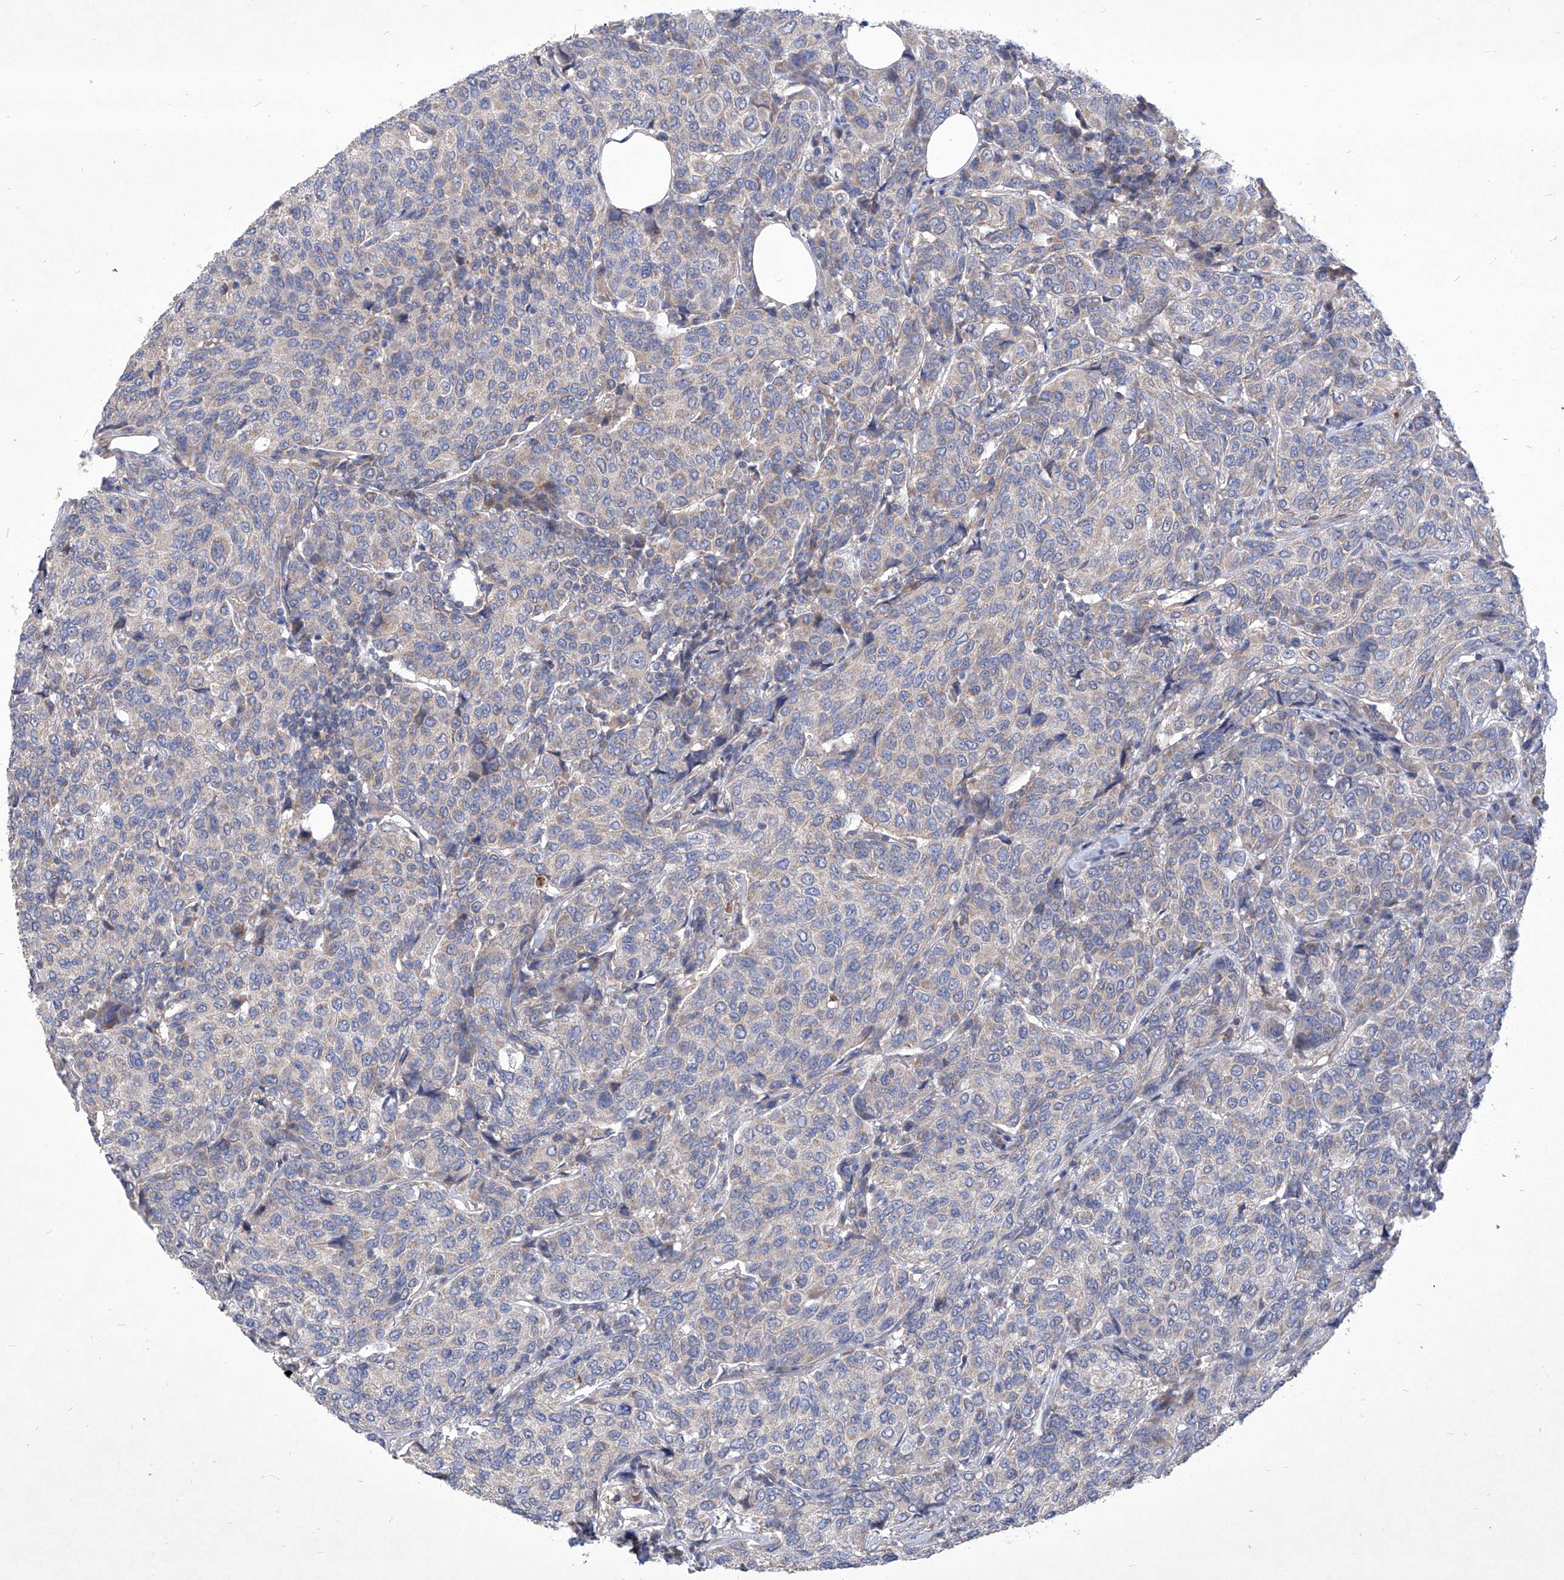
{"staining": {"intensity": "negative", "quantity": "none", "location": "none"}, "tissue": "breast cancer", "cell_type": "Tumor cells", "image_type": "cancer", "snomed": [{"axis": "morphology", "description": "Duct carcinoma"}, {"axis": "topography", "description": "Breast"}], "caption": "This is an IHC photomicrograph of human breast invasive ductal carcinoma. There is no staining in tumor cells.", "gene": "COQ3", "patient": {"sex": "female", "age": 55}}